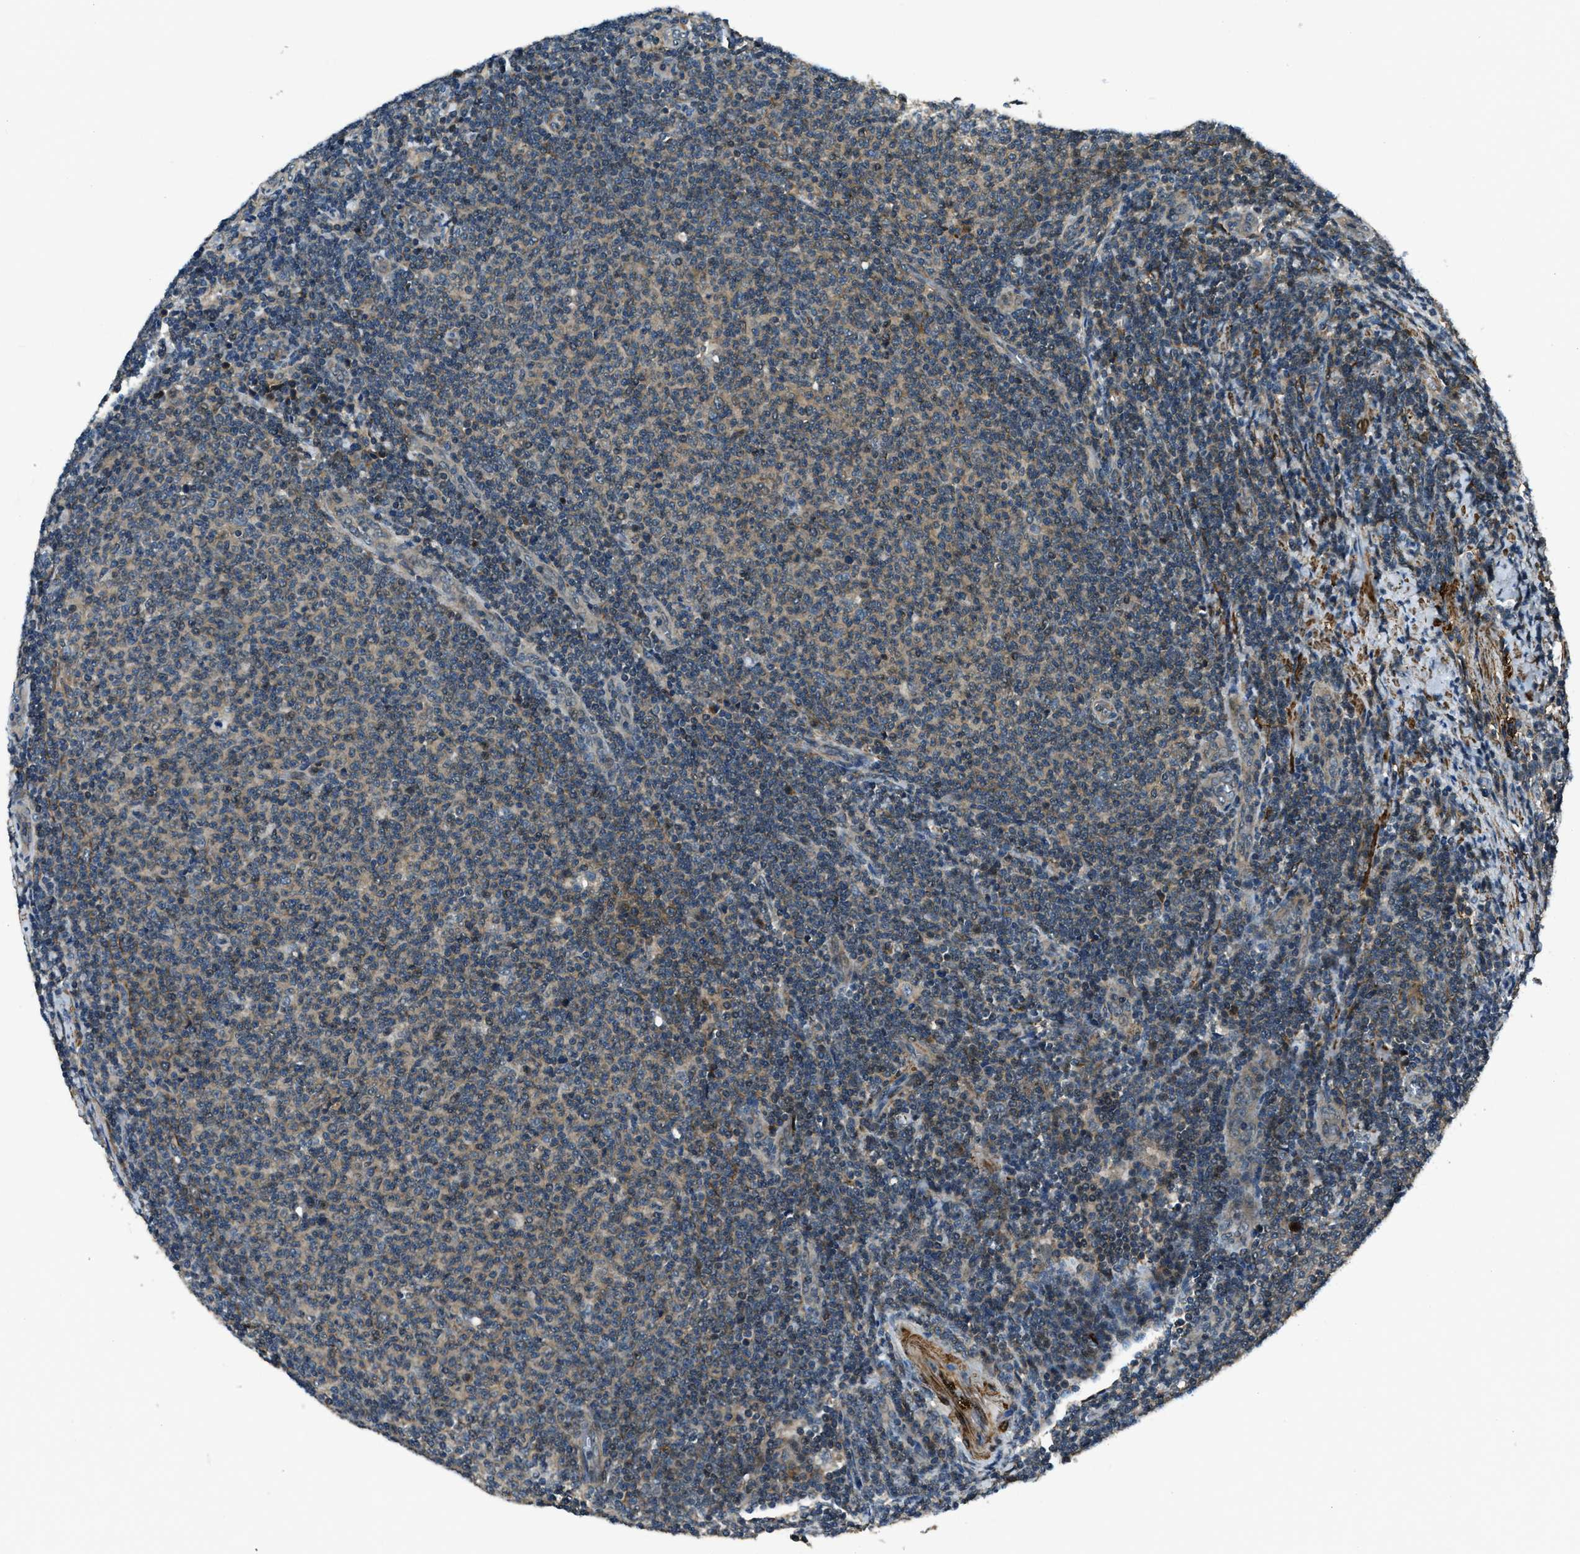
{"staining": {"intensity": "weak", "quantity": ">75%", "location": "cytoplasmic/membranous"}, "tissue": "lymphoma", "cell_type": "Tumor cells", "image_type": "cancer", "snomed": [{"axis": "morphology", "description": "Malignant lymphoma, non-Hodgkin's type, Low grade"}, {"axis": "topography", "description": "Lymph node"}], "caption": "Immunohistochemistry (IHC) (DAB (3,3'-diaminobenzidine)) staining of human malignant lymphoma, non-Hodgkin's type (low-grade) reveals weak cytoplasmic/membranous protein expression in about >75% of tumor cells.", "gene": "NUDCD3", "patient": {"sex": "male", "age": 66}}